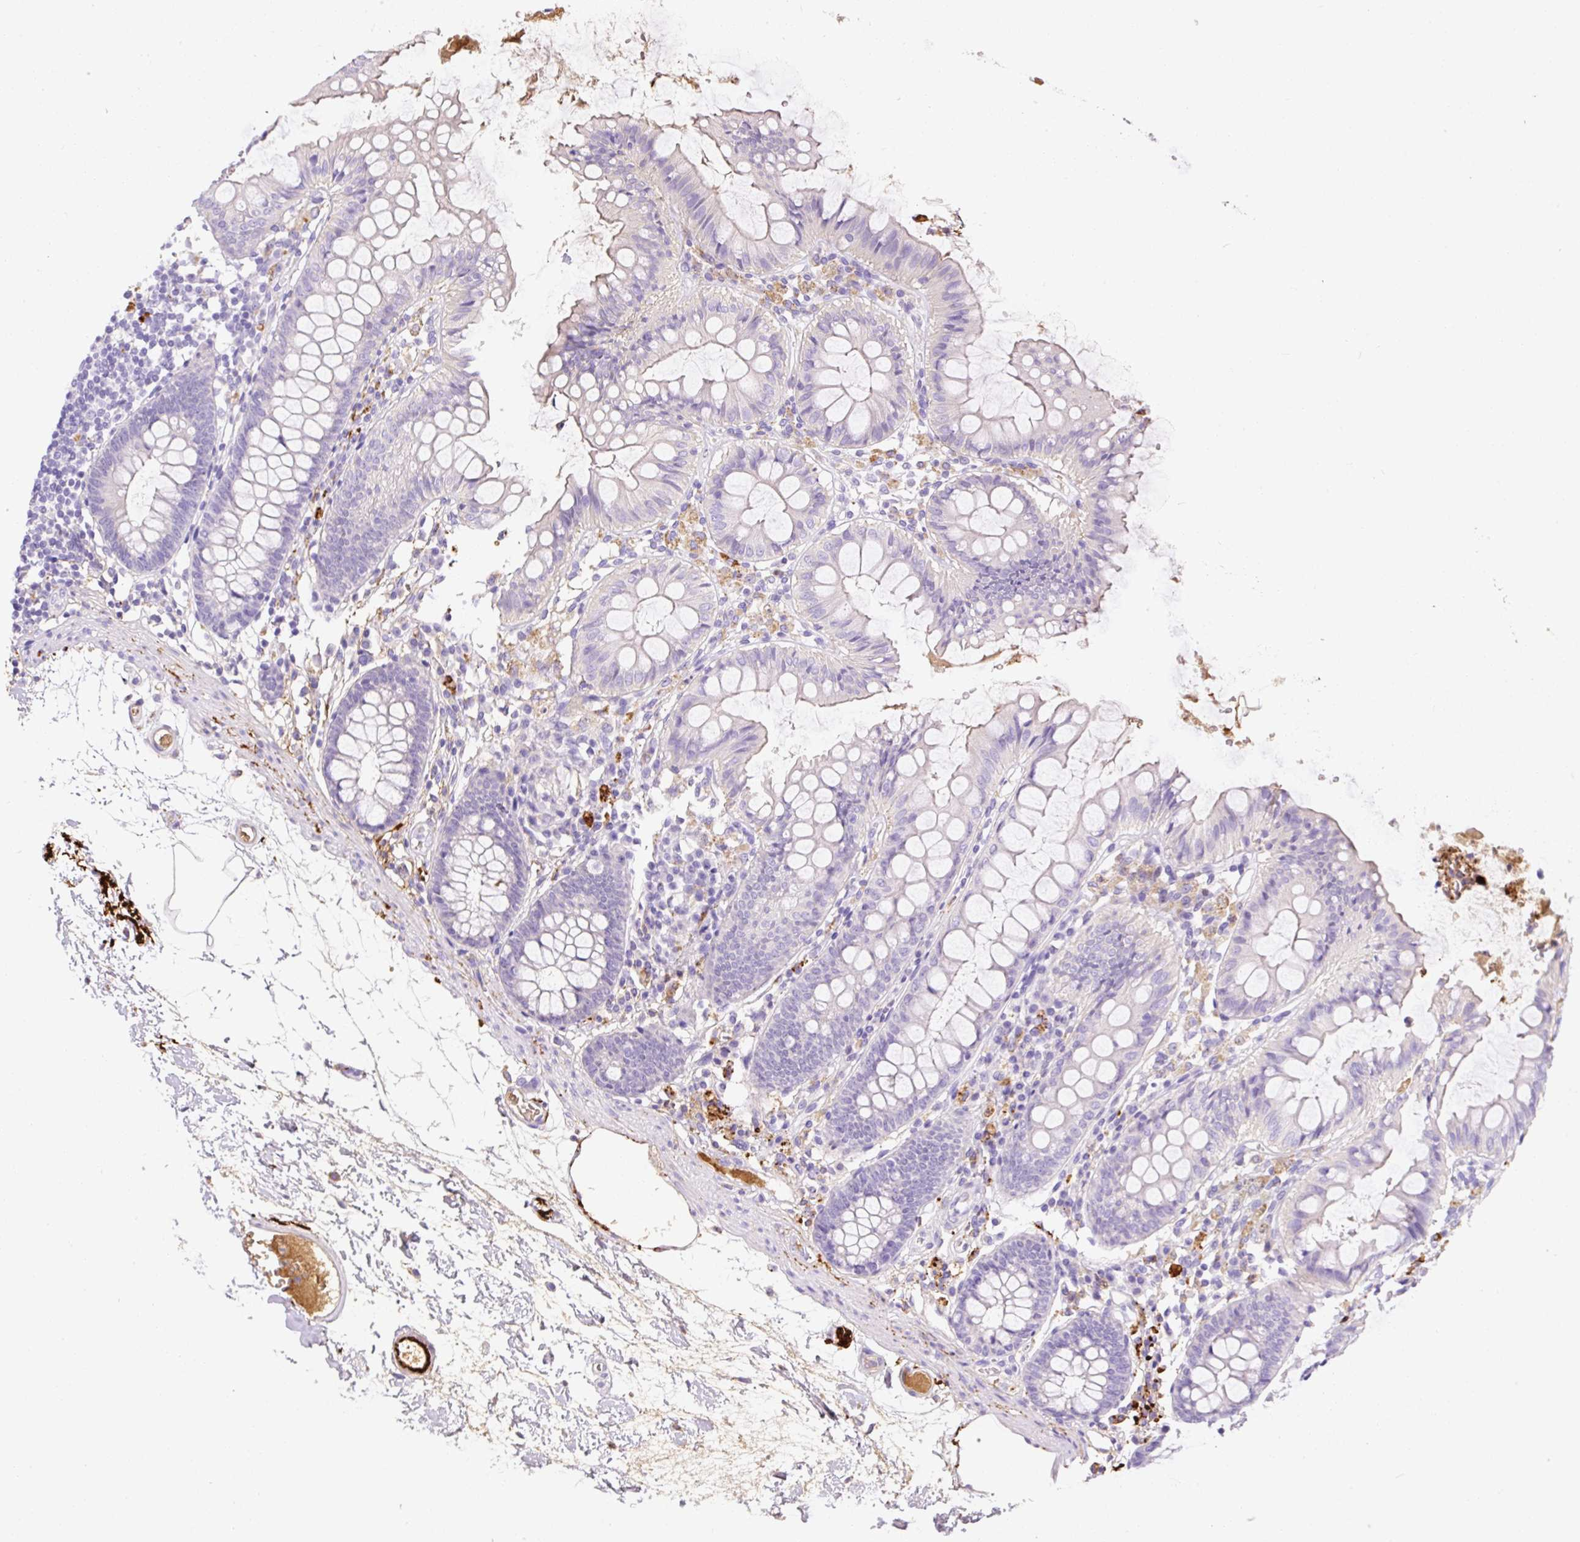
{"staining": {"intensity": "negative", "quantity": "none", "location": "none"}, "tissue": "colon", "cell_type": "Endothelial cells", "image_type": "normal", "snomed": [{"axis": "morphology", "description": "Normal tissue, NOS"}, {"axis": "topography", "description": "Colon"}], "caption": "Immunohistochemistry image of unremarkable colon: colon stained with DAB (3,3'-diaminobenzidine) exhibits no significant protein staining in endothelial cells.", "gene": "APCS", "patient": {"sex": "female", "age": 84}}